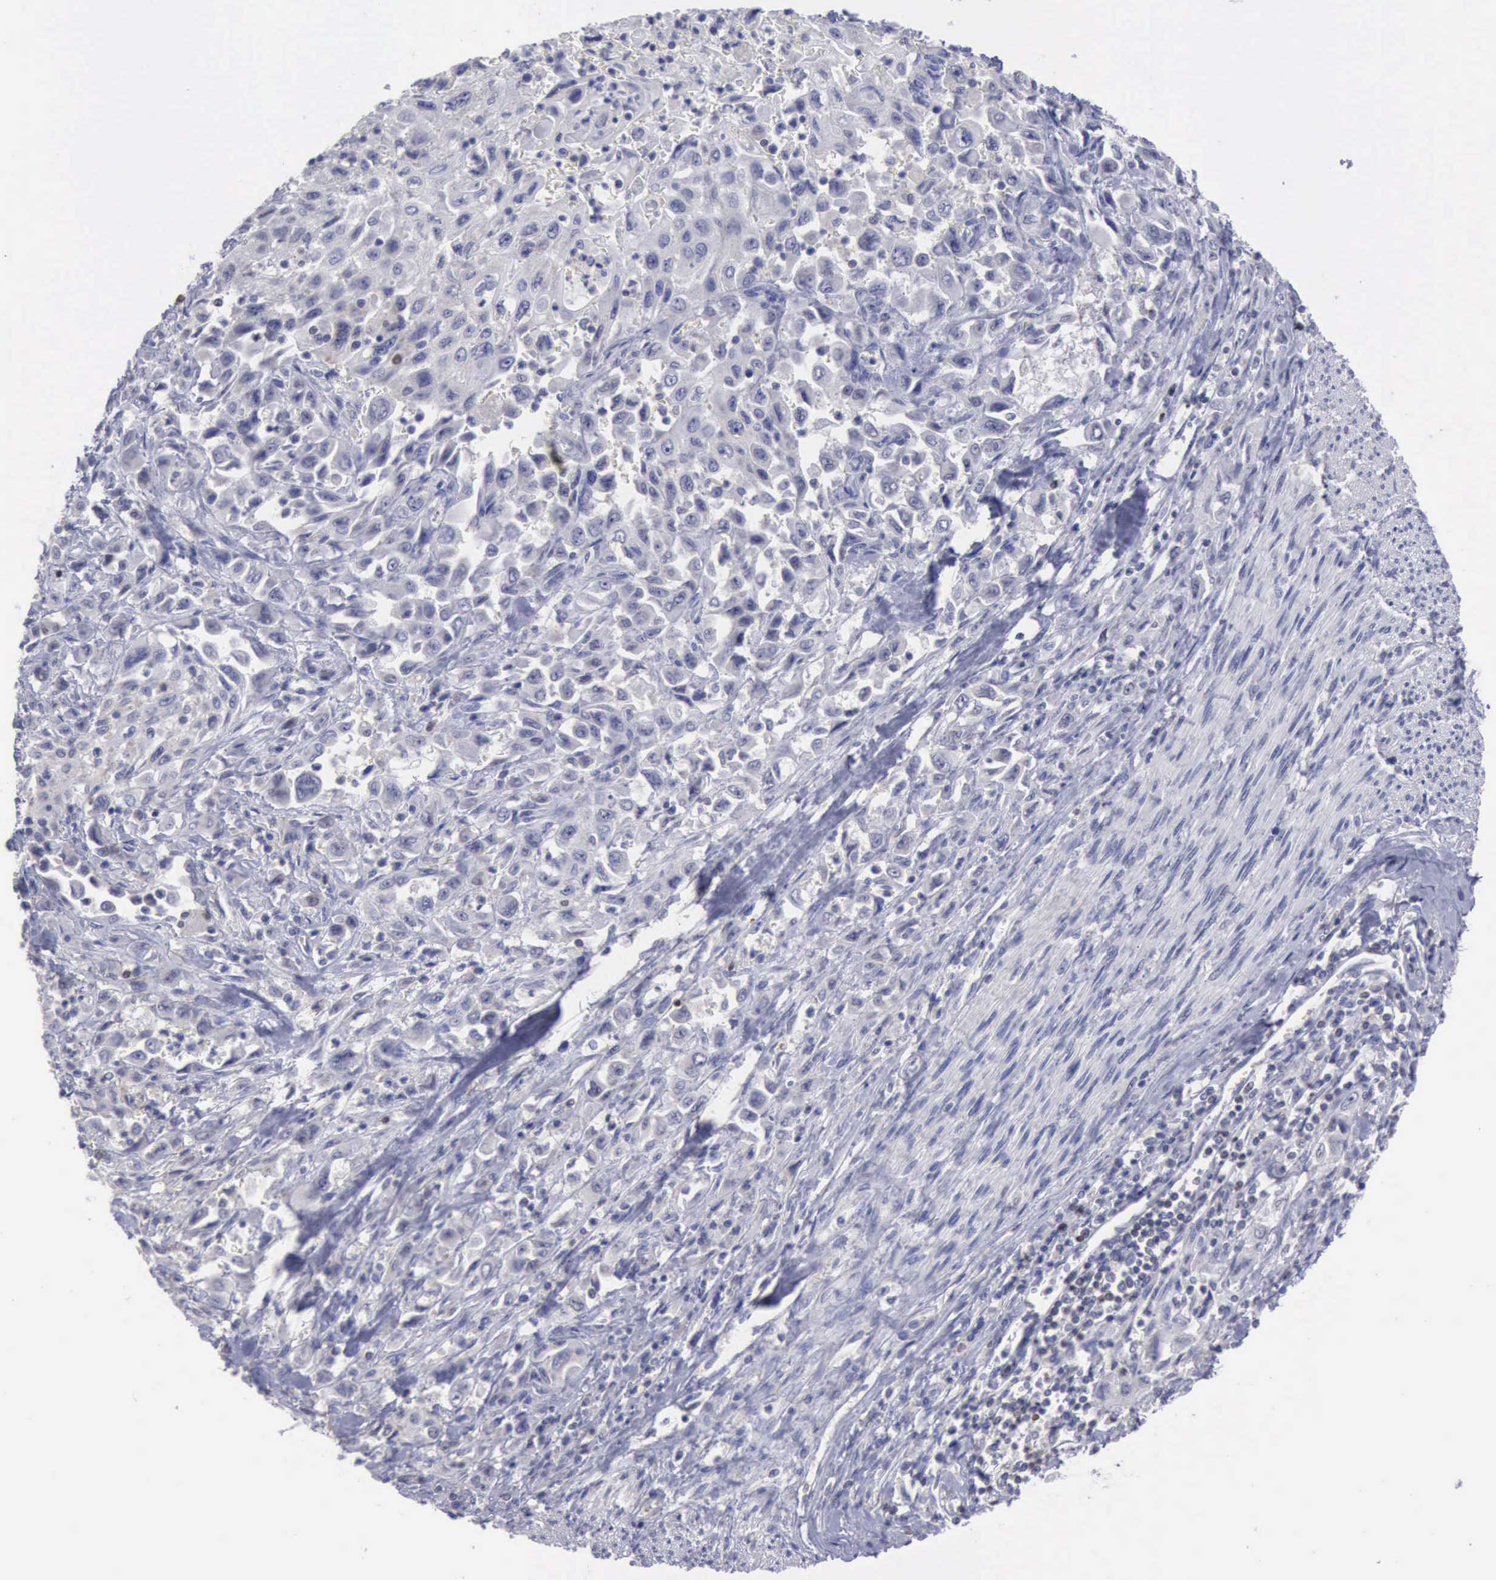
{"staining": {"intensity": "negative", "quantity": "none", "location": "none"}, "tissue": "pancreatic cancer", "cell_type": "Tumor cells", "image_type": "cancer", "snomed": [{"axis": "morphology", "description": "Adenocarcinoma, NOS"}, {"axis": "topography", "description": "Pancreas"}], "caption": "Pancreatic cancer (adenocarcinoma) was stained to show a protein in brown. There is no significant staining in tumor cells.", "gene": "SATB2", "patient": {"sex": "male", "age": 70}}